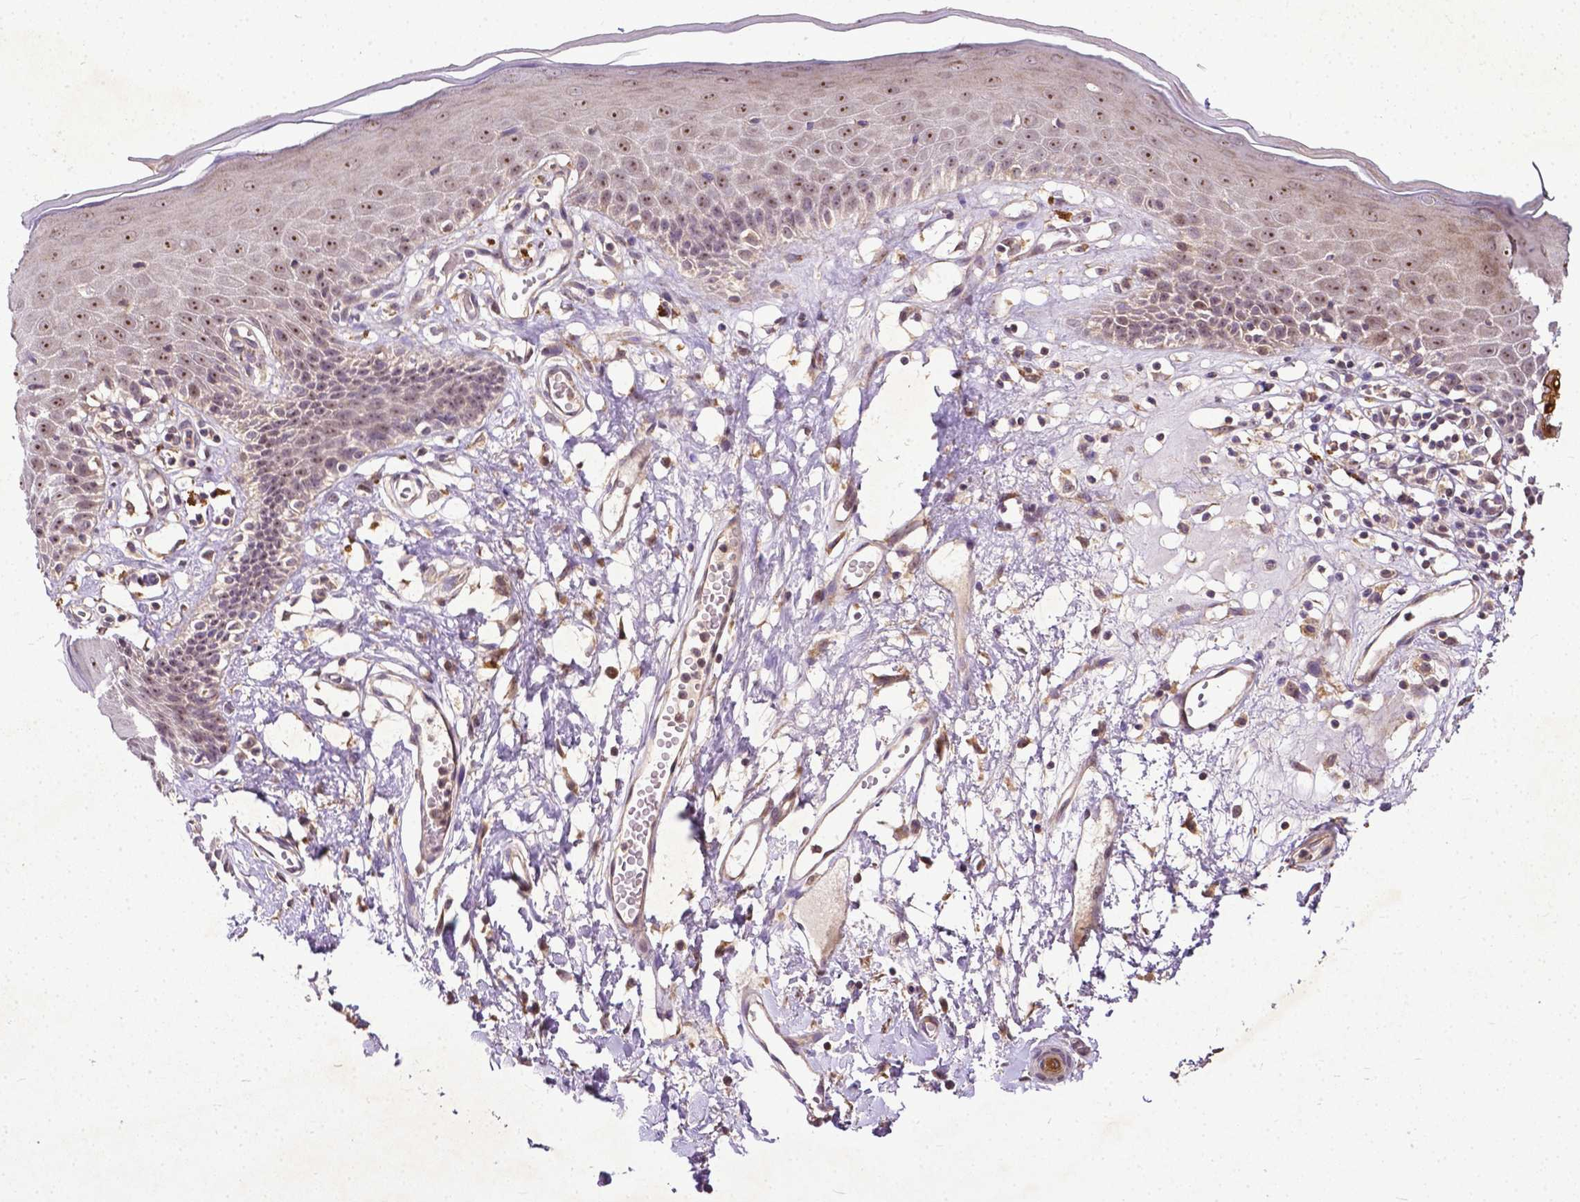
{"staining": {"intensity": "moderate", "quantity": ">75%", "location": "nuclear"}, "tissue": "skin", "cell_type": "Epidermal cells", "image_type": "normal", "snomed": [{"axis": "morphology", "description": "Normal tissue, NOS"}, {"axis": "topography", "description": "Vulva"}], "caption": "A medium amount of moderate nuclear expression is present in about >75% of epidermal cells in benign skin. (DAB = brown stain, brightfield microscopy at high magnification).", "gene": "PARP3", "patient": {"sex": "female", "age": 68}}